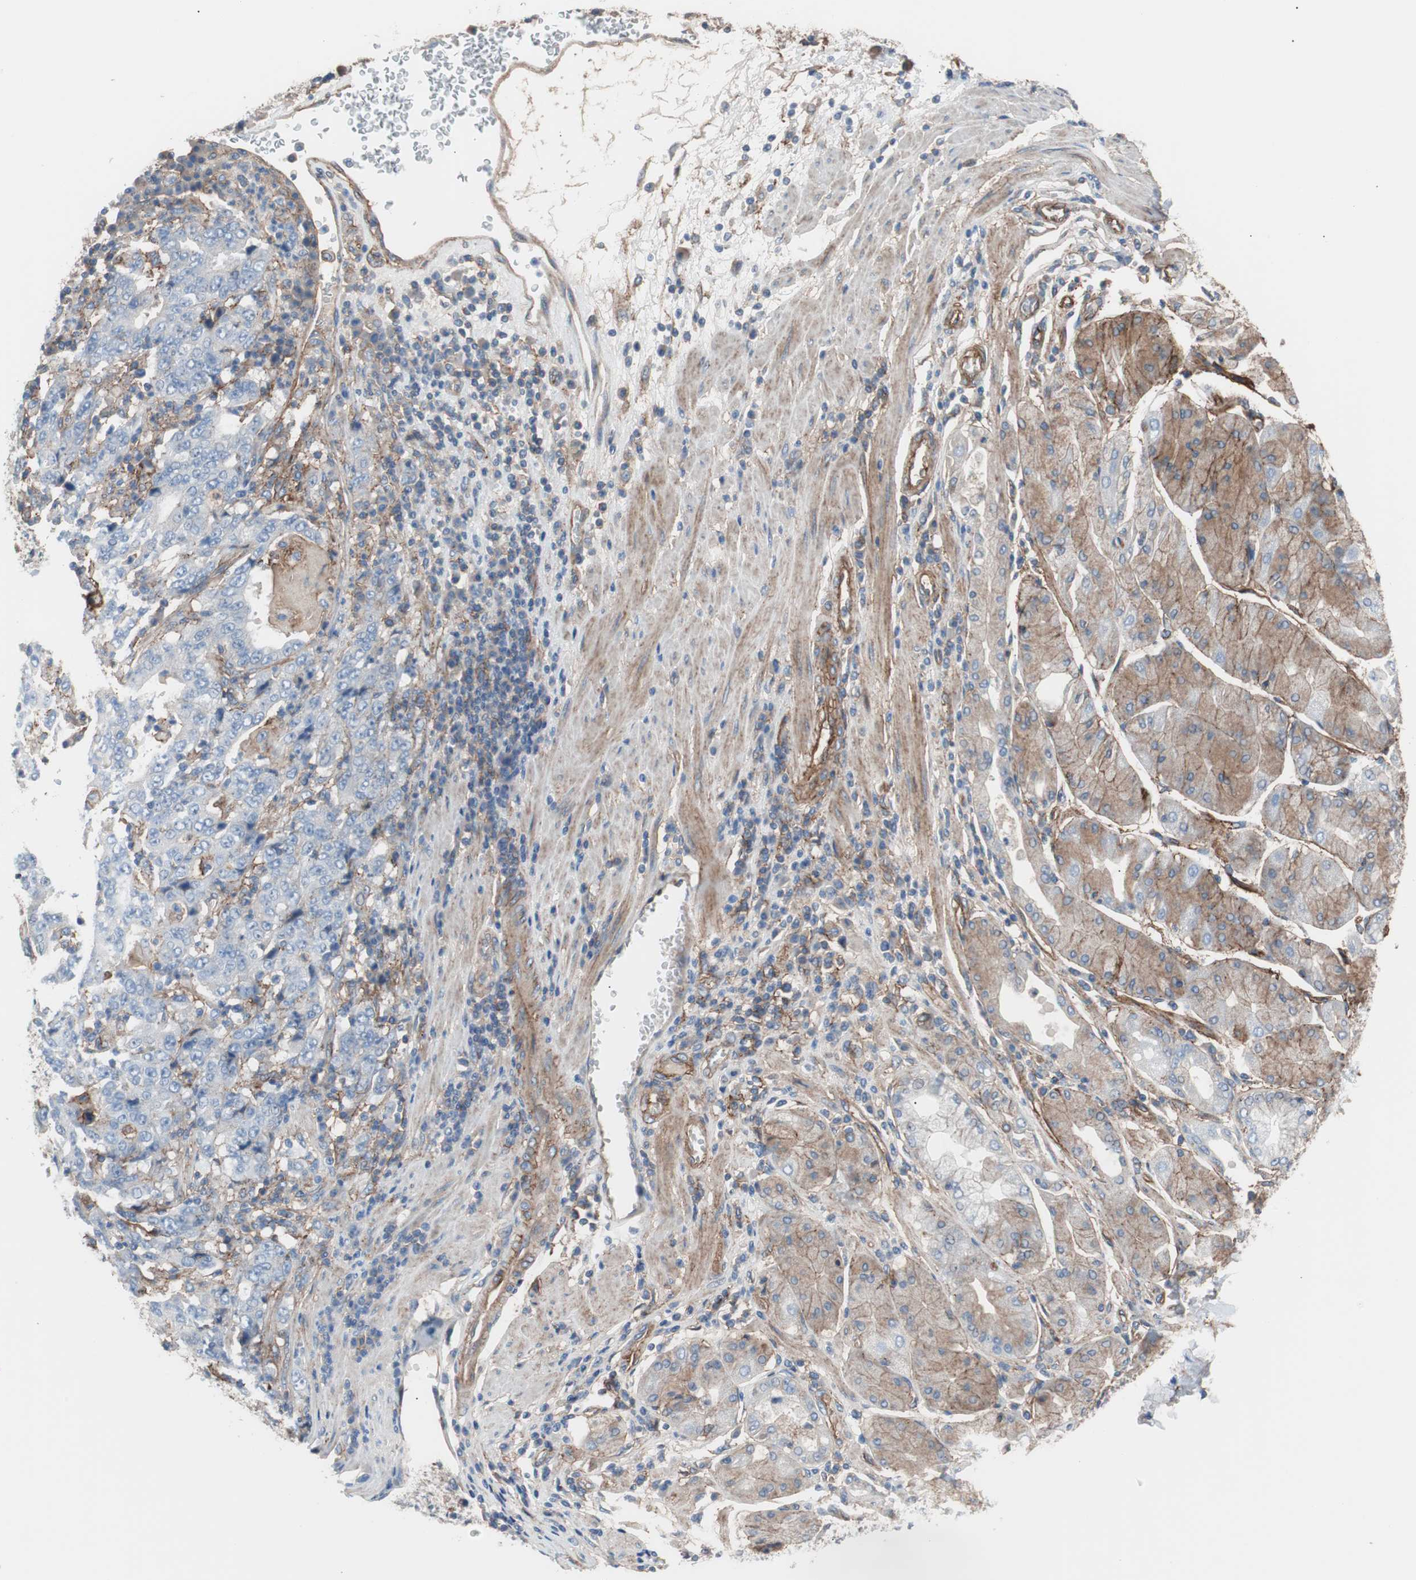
{"staining": {"intensity": "negative", "quantity": "none", "location": "none"}, "tissue": "stomach cancer", "cell_type": "Tumor cells", "image_type": "cancer", "snomed": [{"axis": "morphology", "description": "Normal tissue, NOS"}, {"axis": "morphology", "description": "Adenocarcinoma, NOS"}, {"axis": "topography", "description": "Stomach, upper"}, {"axis": "topography", "description": "Stomach"}], "caption": "Human stomach cancer stained for a protein using immunohistochemistry shows no staining in tumor cells.", "gene": "CD81", "patient": {"sex": "male", "age": 59}}